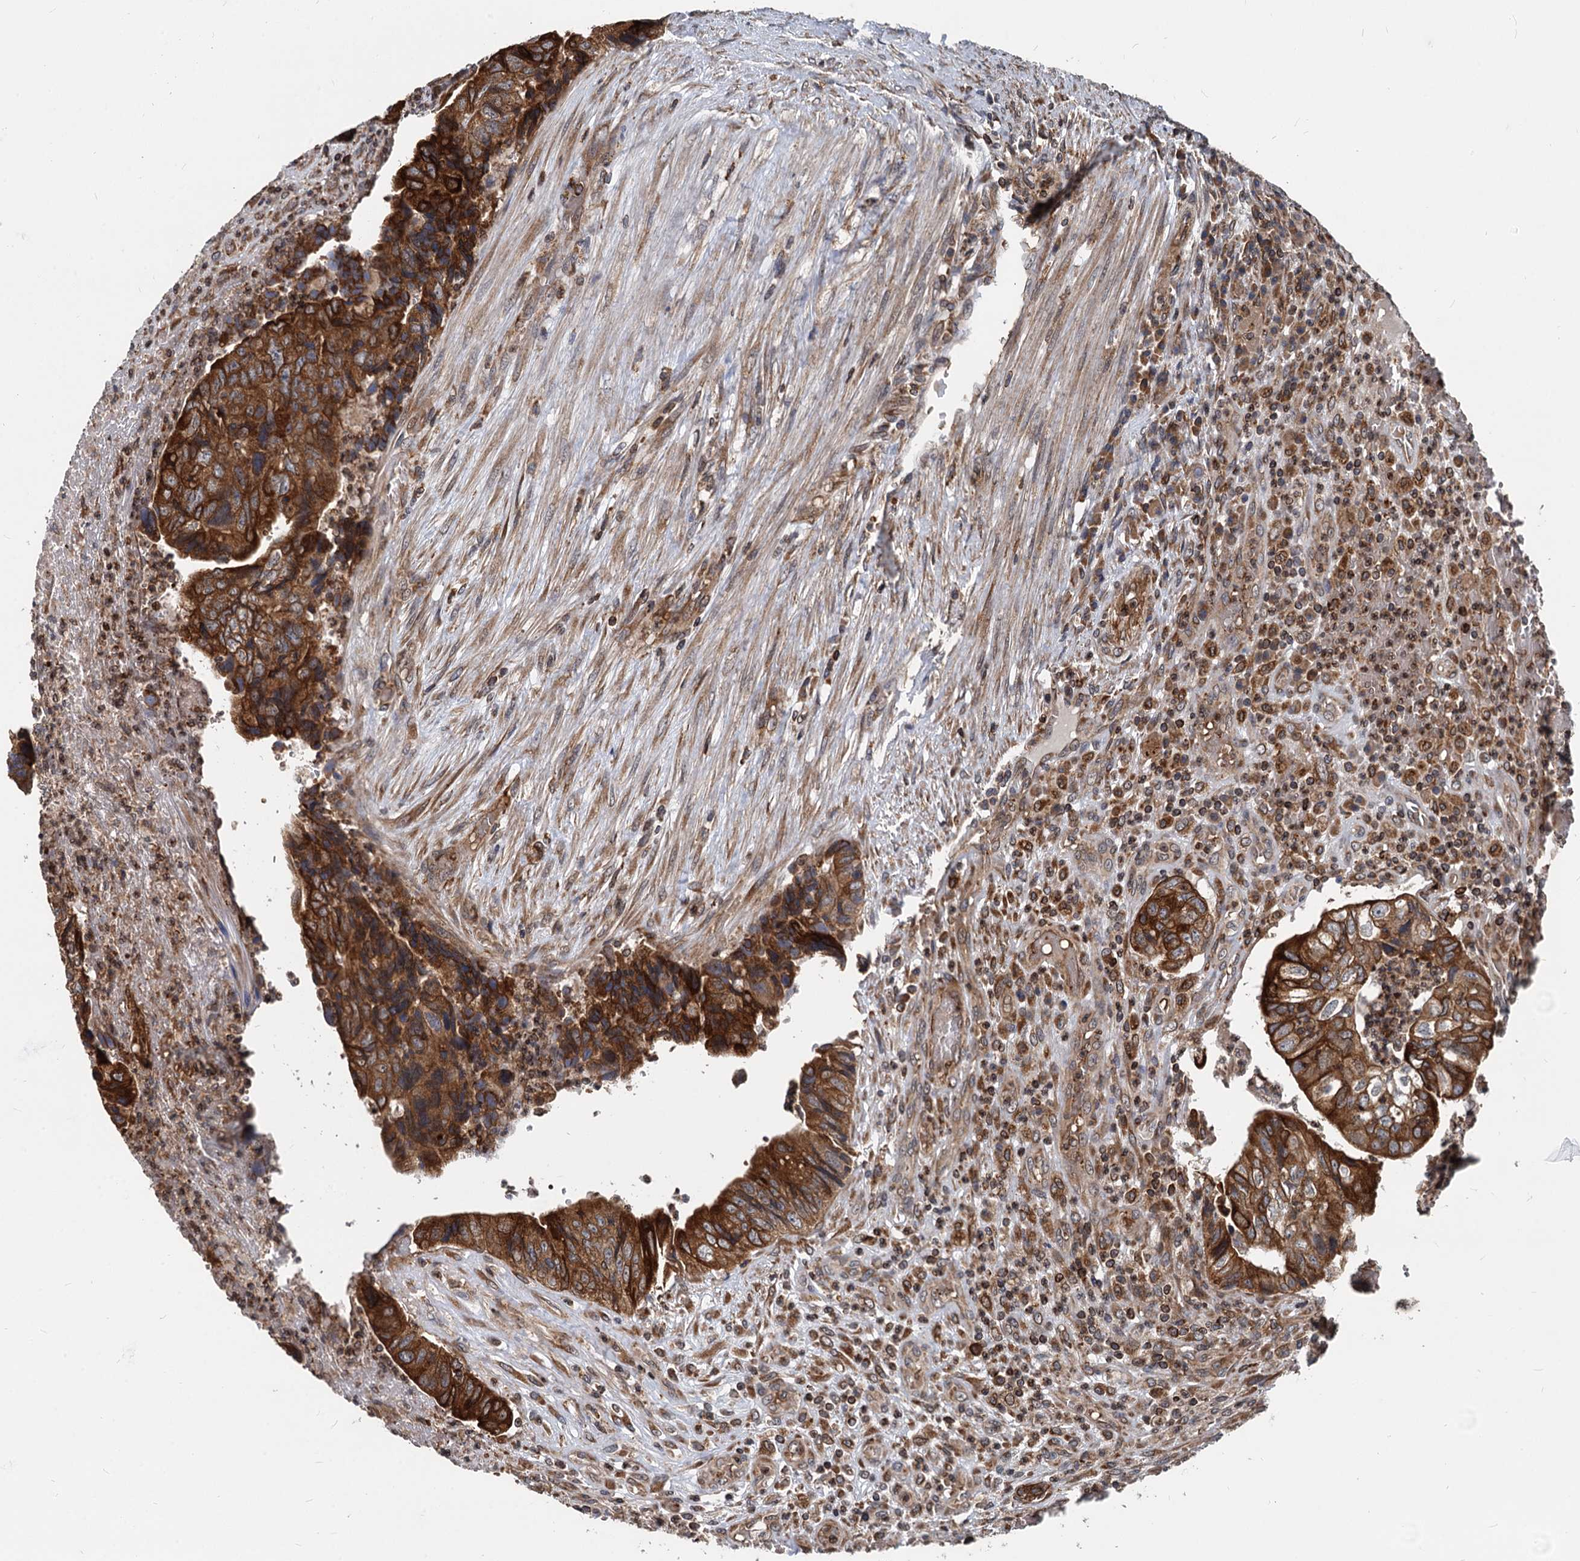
{"staining": {"intensity": "strong", "quantity": ">75%", "location": "cytoplasmic/membranous"}, "tissue": "colorectal cancer", "cell_type": "Tumor cells", "image_type": "cancer", "snomed": [{"axis": "morphology", "description": "Adenocarcinoma, NOS"}, {"axis": "topography", "description": "Colon"}], "caption": "A brown stain shows strong cytoplasmic/membranous expression of a protein in colorectal cancer tumor cells.", "gene": "STIM1", "patient": {"sex": "female", "age": 67}}